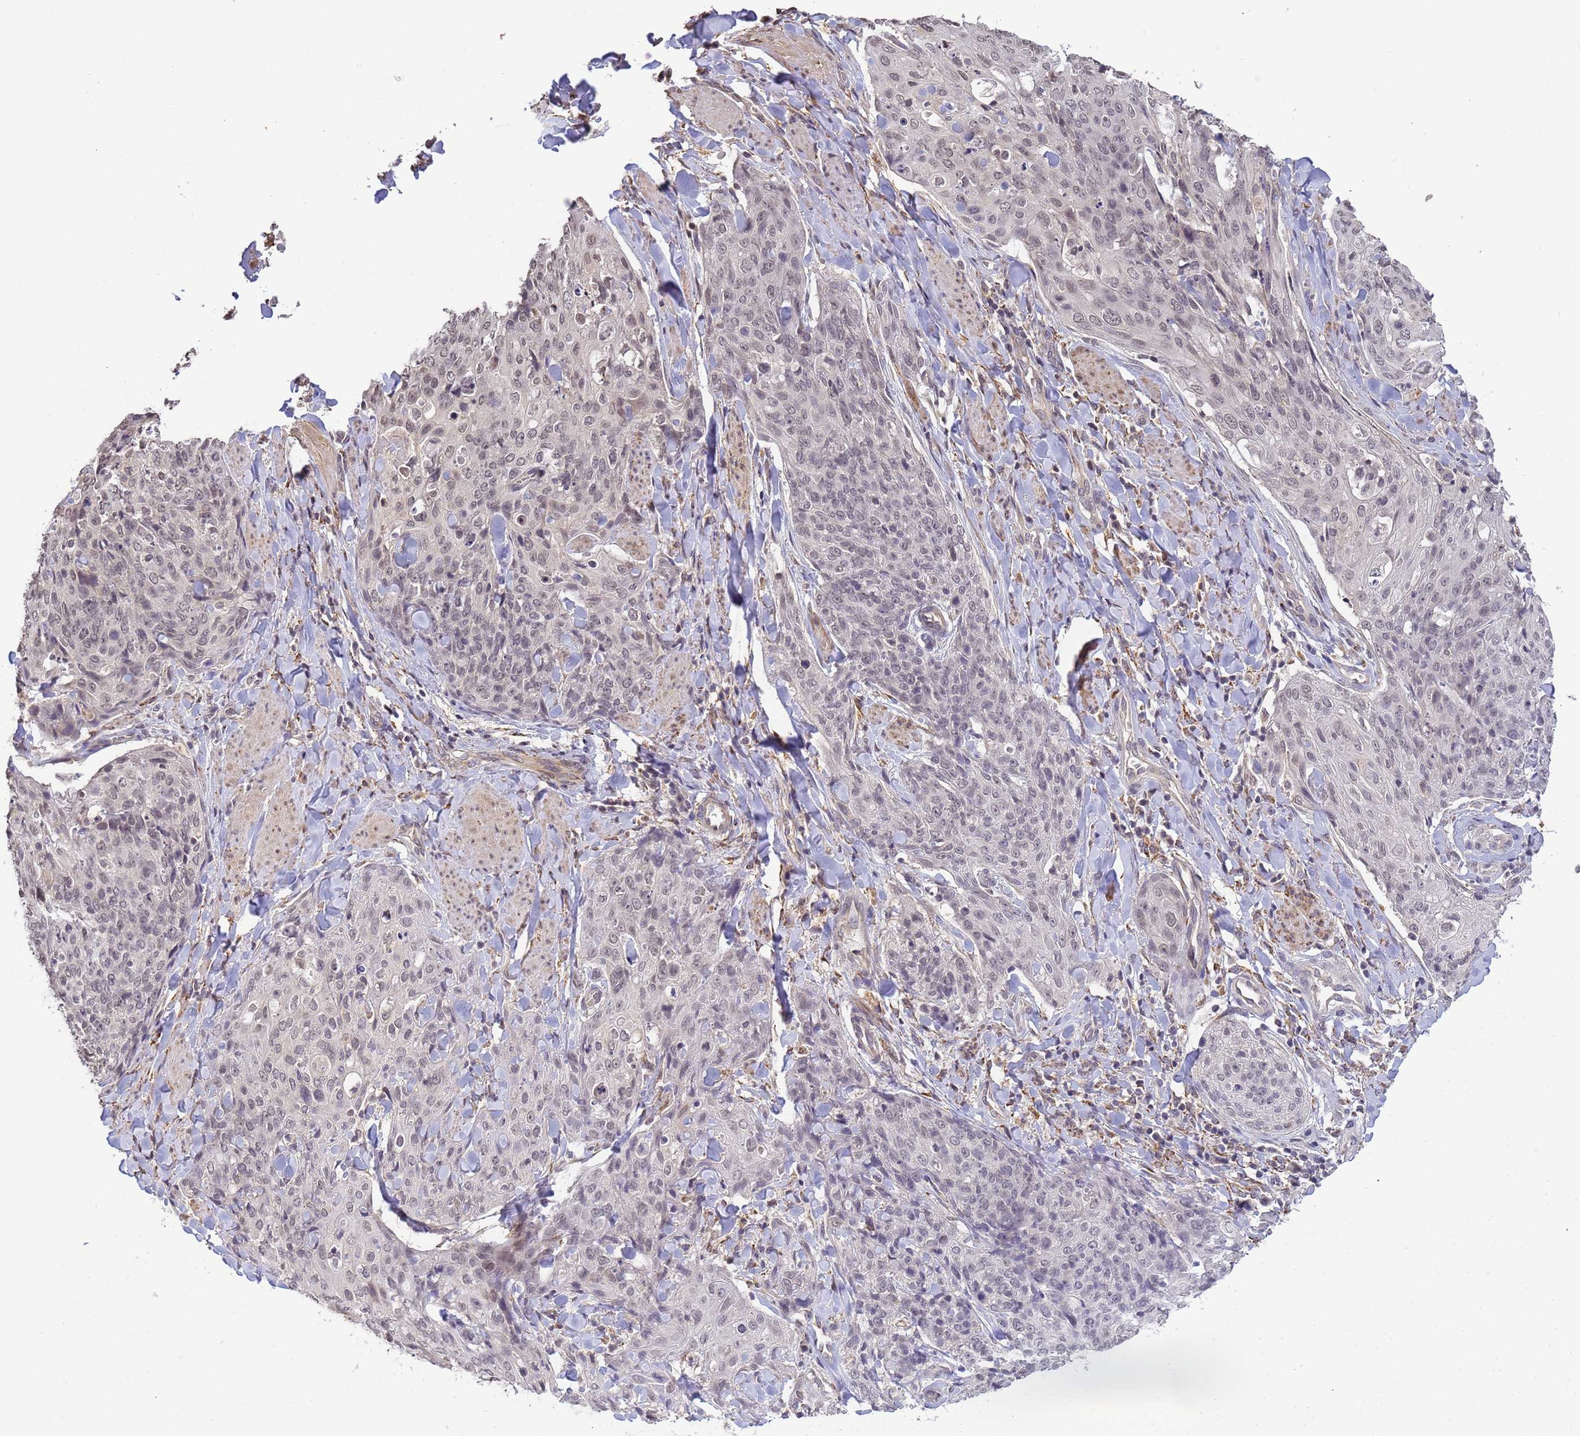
{"staining": {"intensity": "weak", "quantity": "<25%", "location": "nuclear"}, "tissue": "skin cancer", "cell_type": "Tumor cells", "image_type": "cancer", "snomed": [{"axis": "morphology", "description": "Squamous cell carcinoma, NOS"}, {"axis": "topography", "description": "Skin"}, {"axis": "topography", "description": "Vulva"}], "caption": "Immunohistochemistry (IHC) of human skin cancer exhibits no positivity in tumor cells.", "gene": "MYL7", "patient": {"sex": "female", "age": 85}}